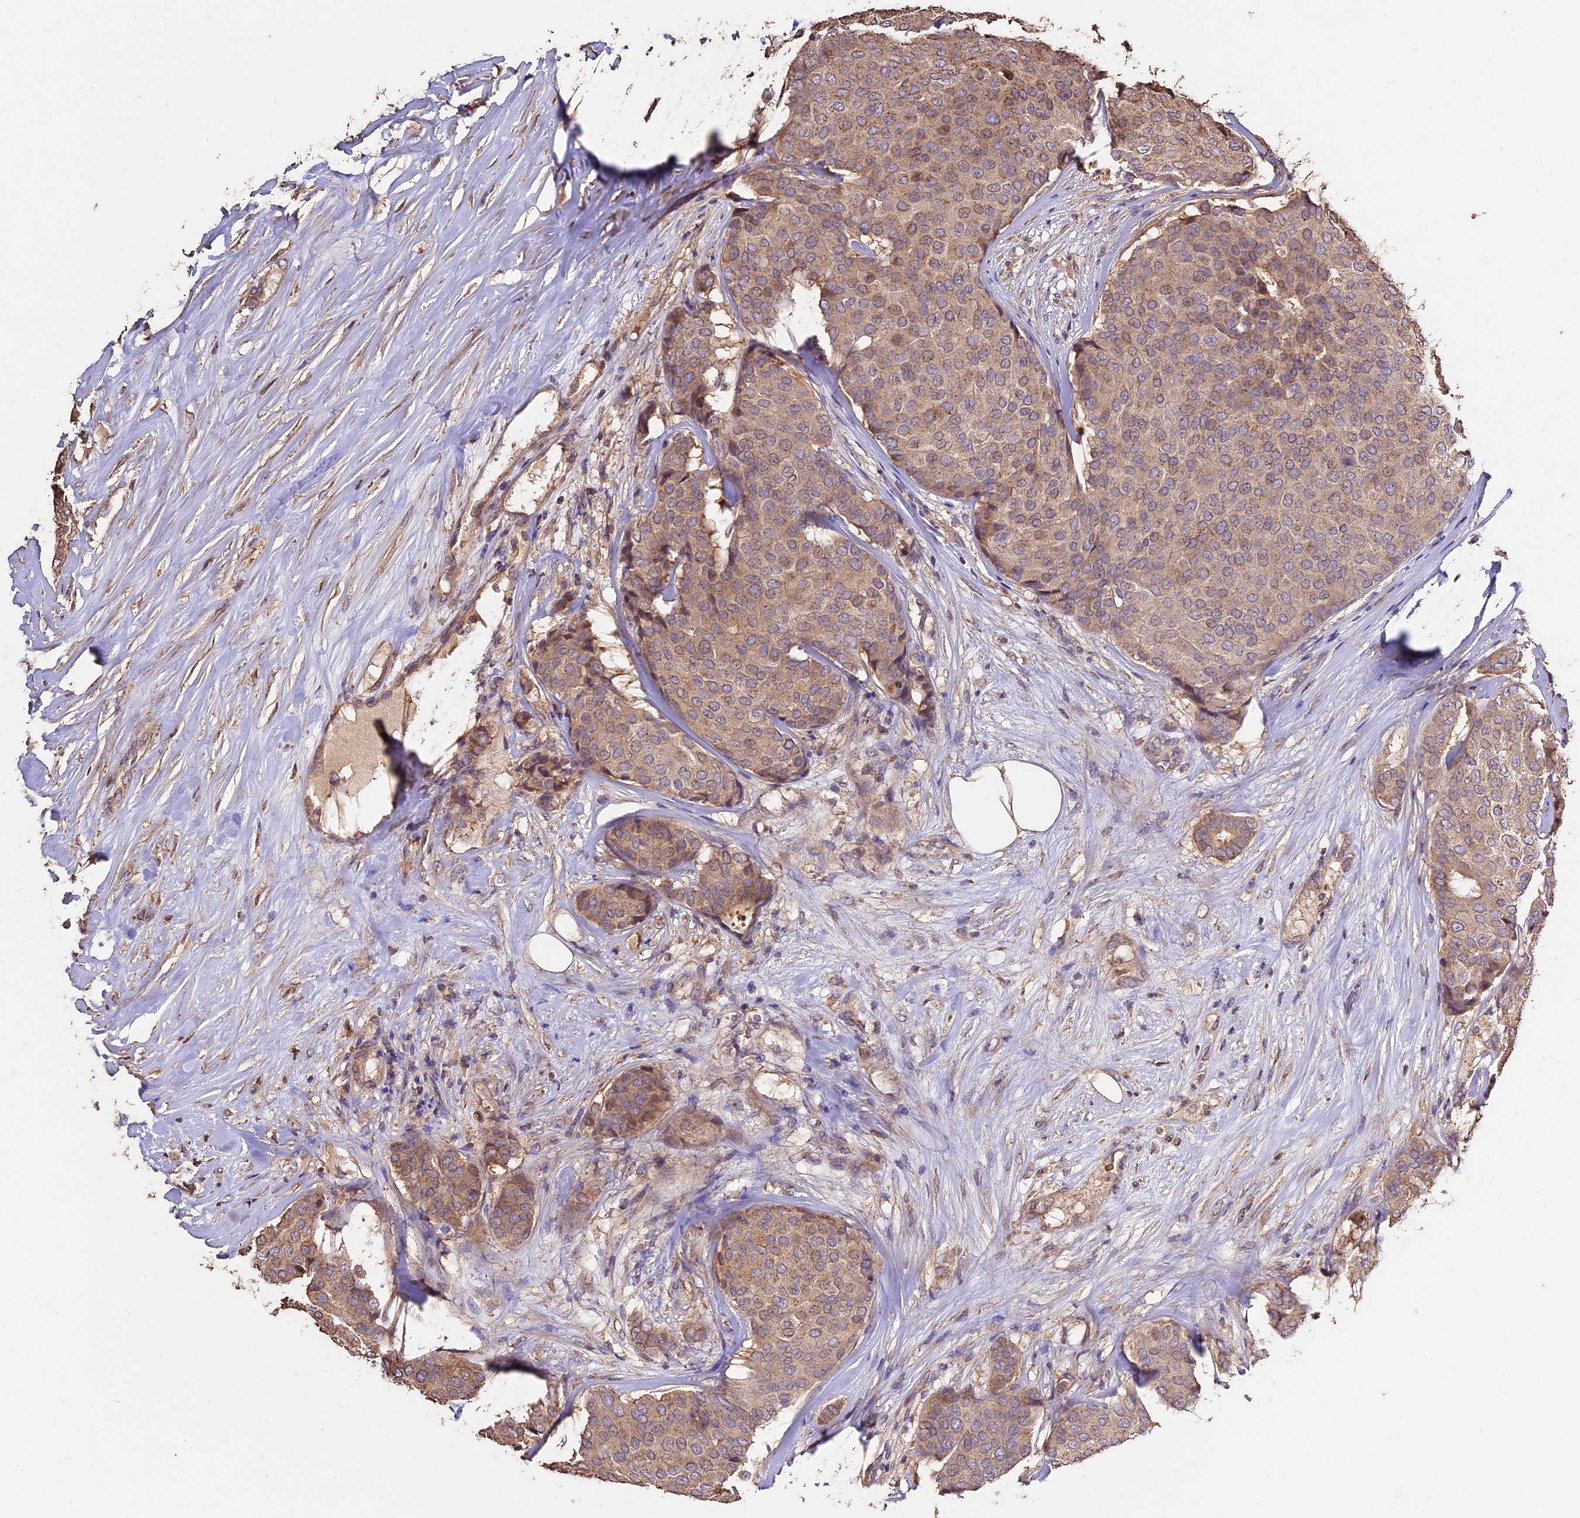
{"staining": {"intensity": "moderate", "quantity": ">75%", "location": "cytoplasmic/membranous"}, "tissue": "breast cancer", "cell_type": "Tumor cells", "image_type": "cancer", "snomed": [{"axis": "morphology", "description": "Duct carcinoma"}, {"axis": "topography", "description": "Breast"}], "caption": "IHC photomicrograph of neoplastic tissue: human intraductal carcinoma (breast) stained using immunohistochemistry displays medium levels of moderate protein expression localized specifically in the cytoplasmic/membranous of tumor cells, appearing as a cytoplasmic/membranous brown color.", "gene": "CRLF1", "patient": {"sex": "female", "age": 75}}